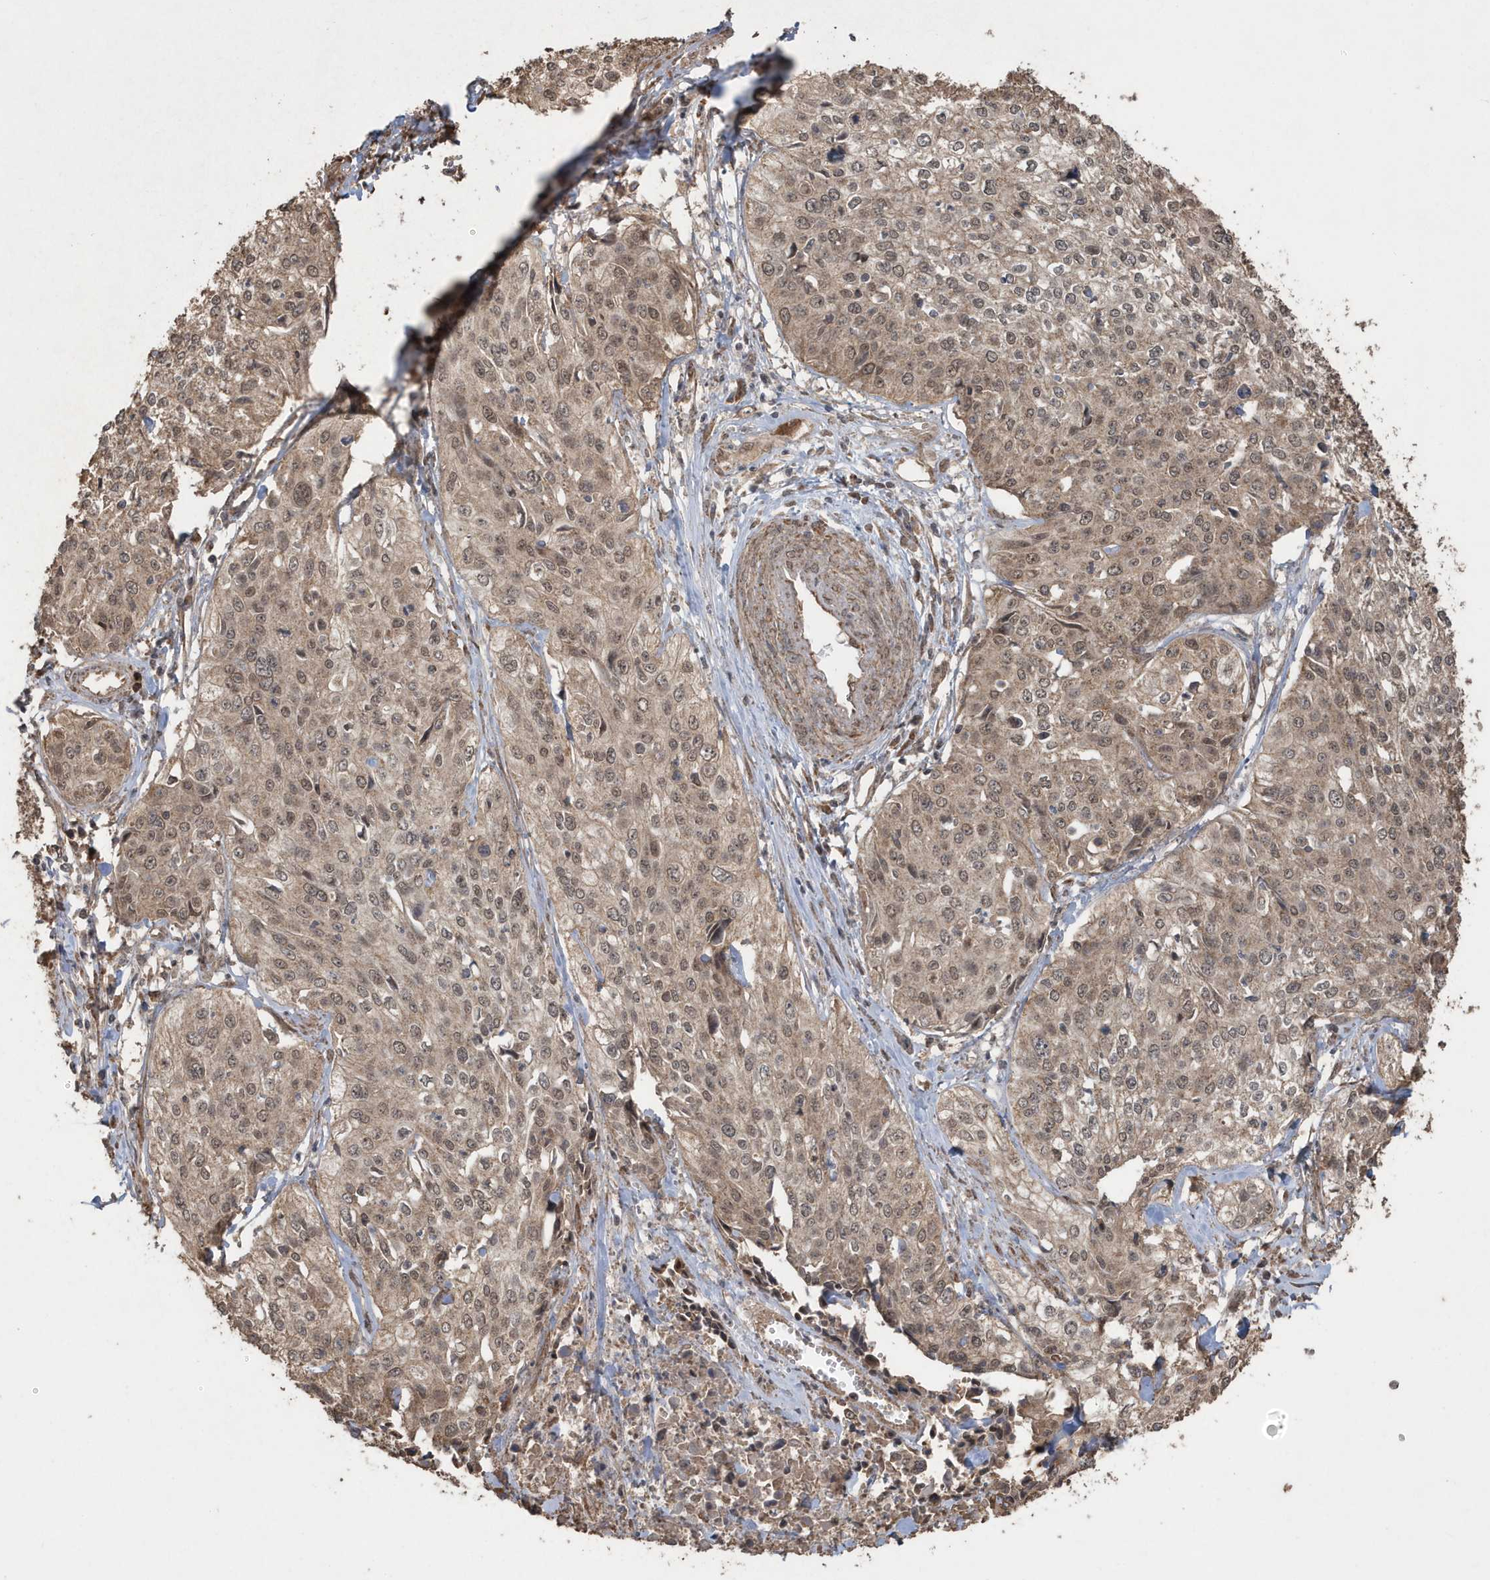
{"staining": {"intensity": "weak", "quantity": ">75%", "location": "cytoplasmic/membranous,nuclear"}, "tissue": "cervical cancer", "cell_type": "Tumor cells", "image_type": "cancer", "snomed": [{"axis": "morphology", "description": "Squamous cell carcinoma, NOS"}, {"axis": "topography", "description": "Cervix"}], "caption": "IHC (DAB) staining of cervical cancer reveals weak cytoplasmic/membranous and nuclear protein staining in approximately >75% of tumor cells. The staining is performed using DAB brown chromogen to label protein expression. The nuclei are counter-stained blue using hematoxylin.", "gene": "PAXBP1", "patient": {"sex": "female", "age": 31}}